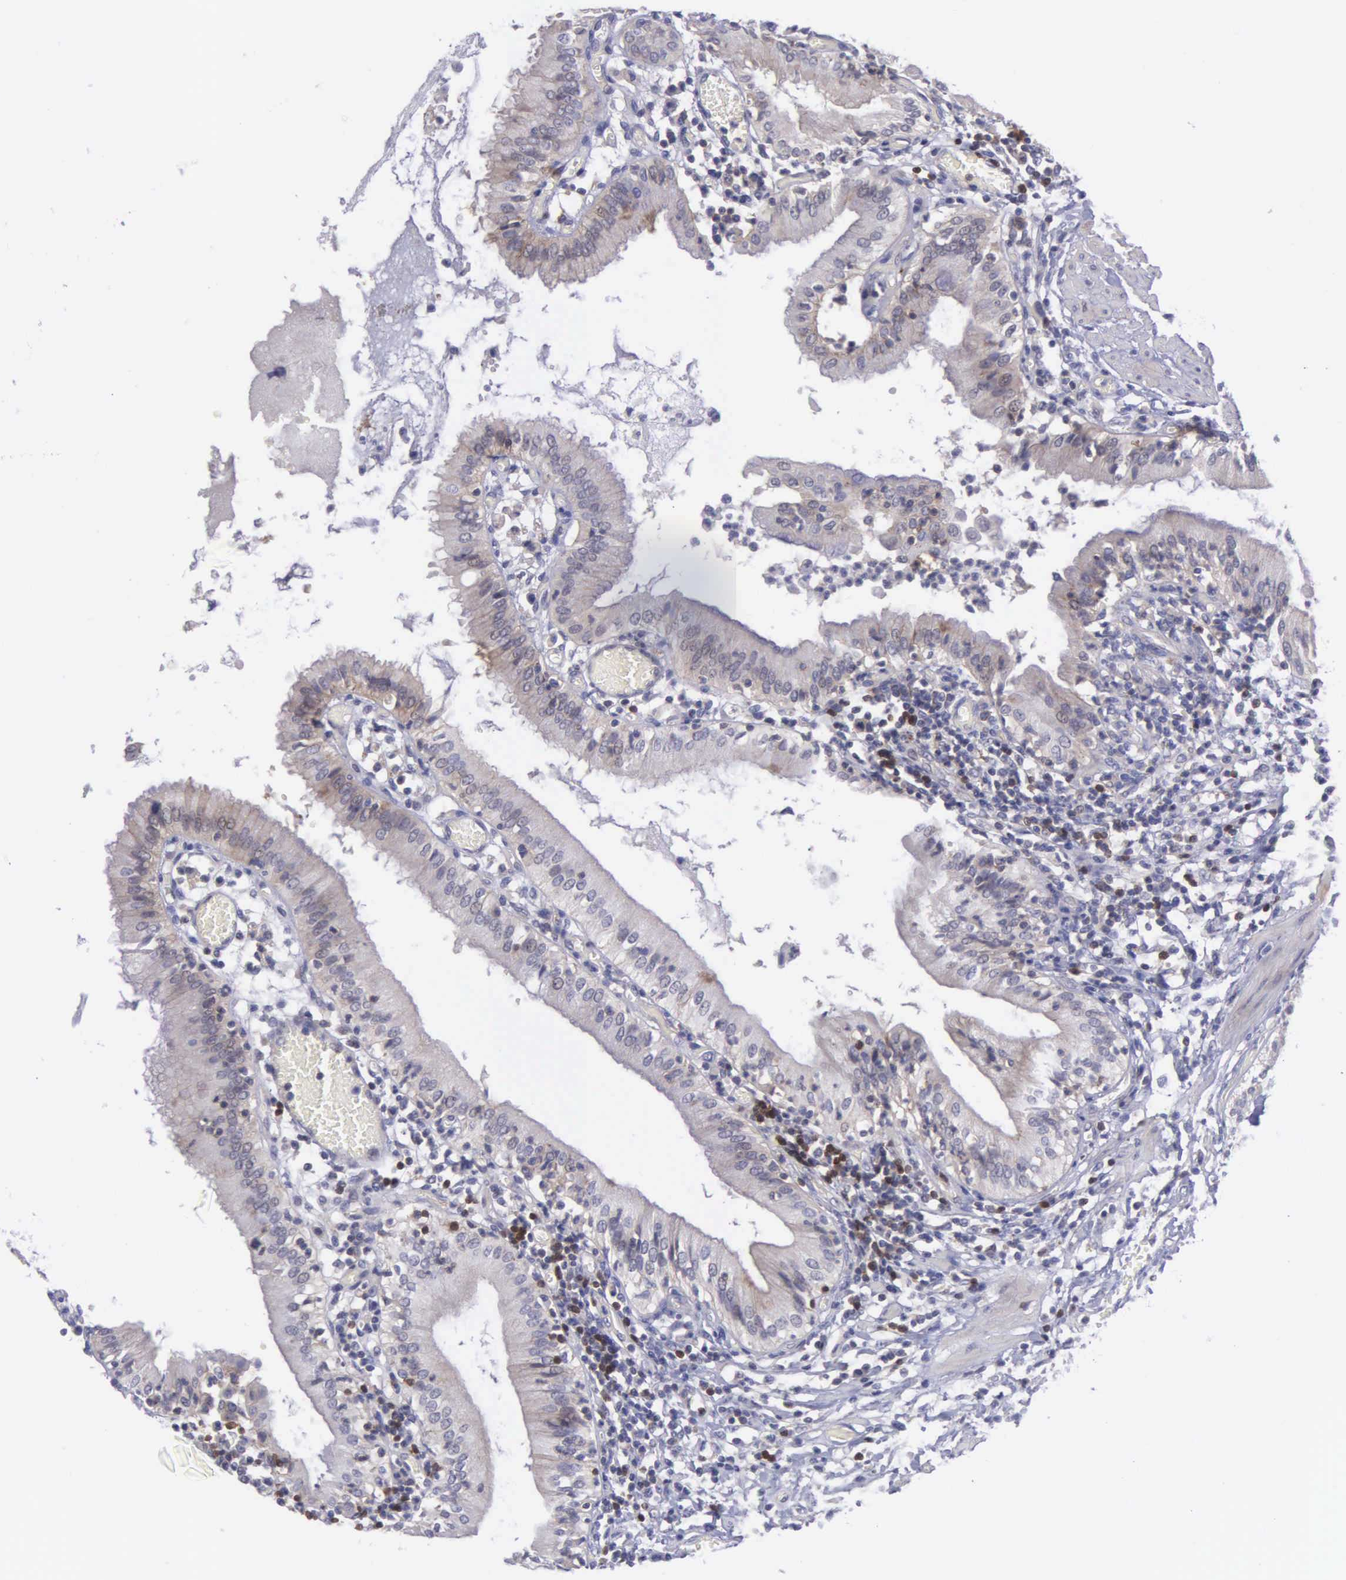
{"staining": {"intensity": "negative", "quantity": "none", "location": "none"}, "tissue": "gallbladder", "cell_type": "Glandular cells", "image_type": "normal", "snomed": [{"axis": "morphology", "description": "Normal tissue, NOS"}, {"axis": "topography", "description": "Gallbladder"}], "caption": "The immunohistochemistry photomicrograph has no significant staining in glandular cells of gallbladder. (DAB immunohistochemistry with hematoxylin counter stain).", "gene": "MICAL3", "patient": {"sex": "male", "age": 58}}